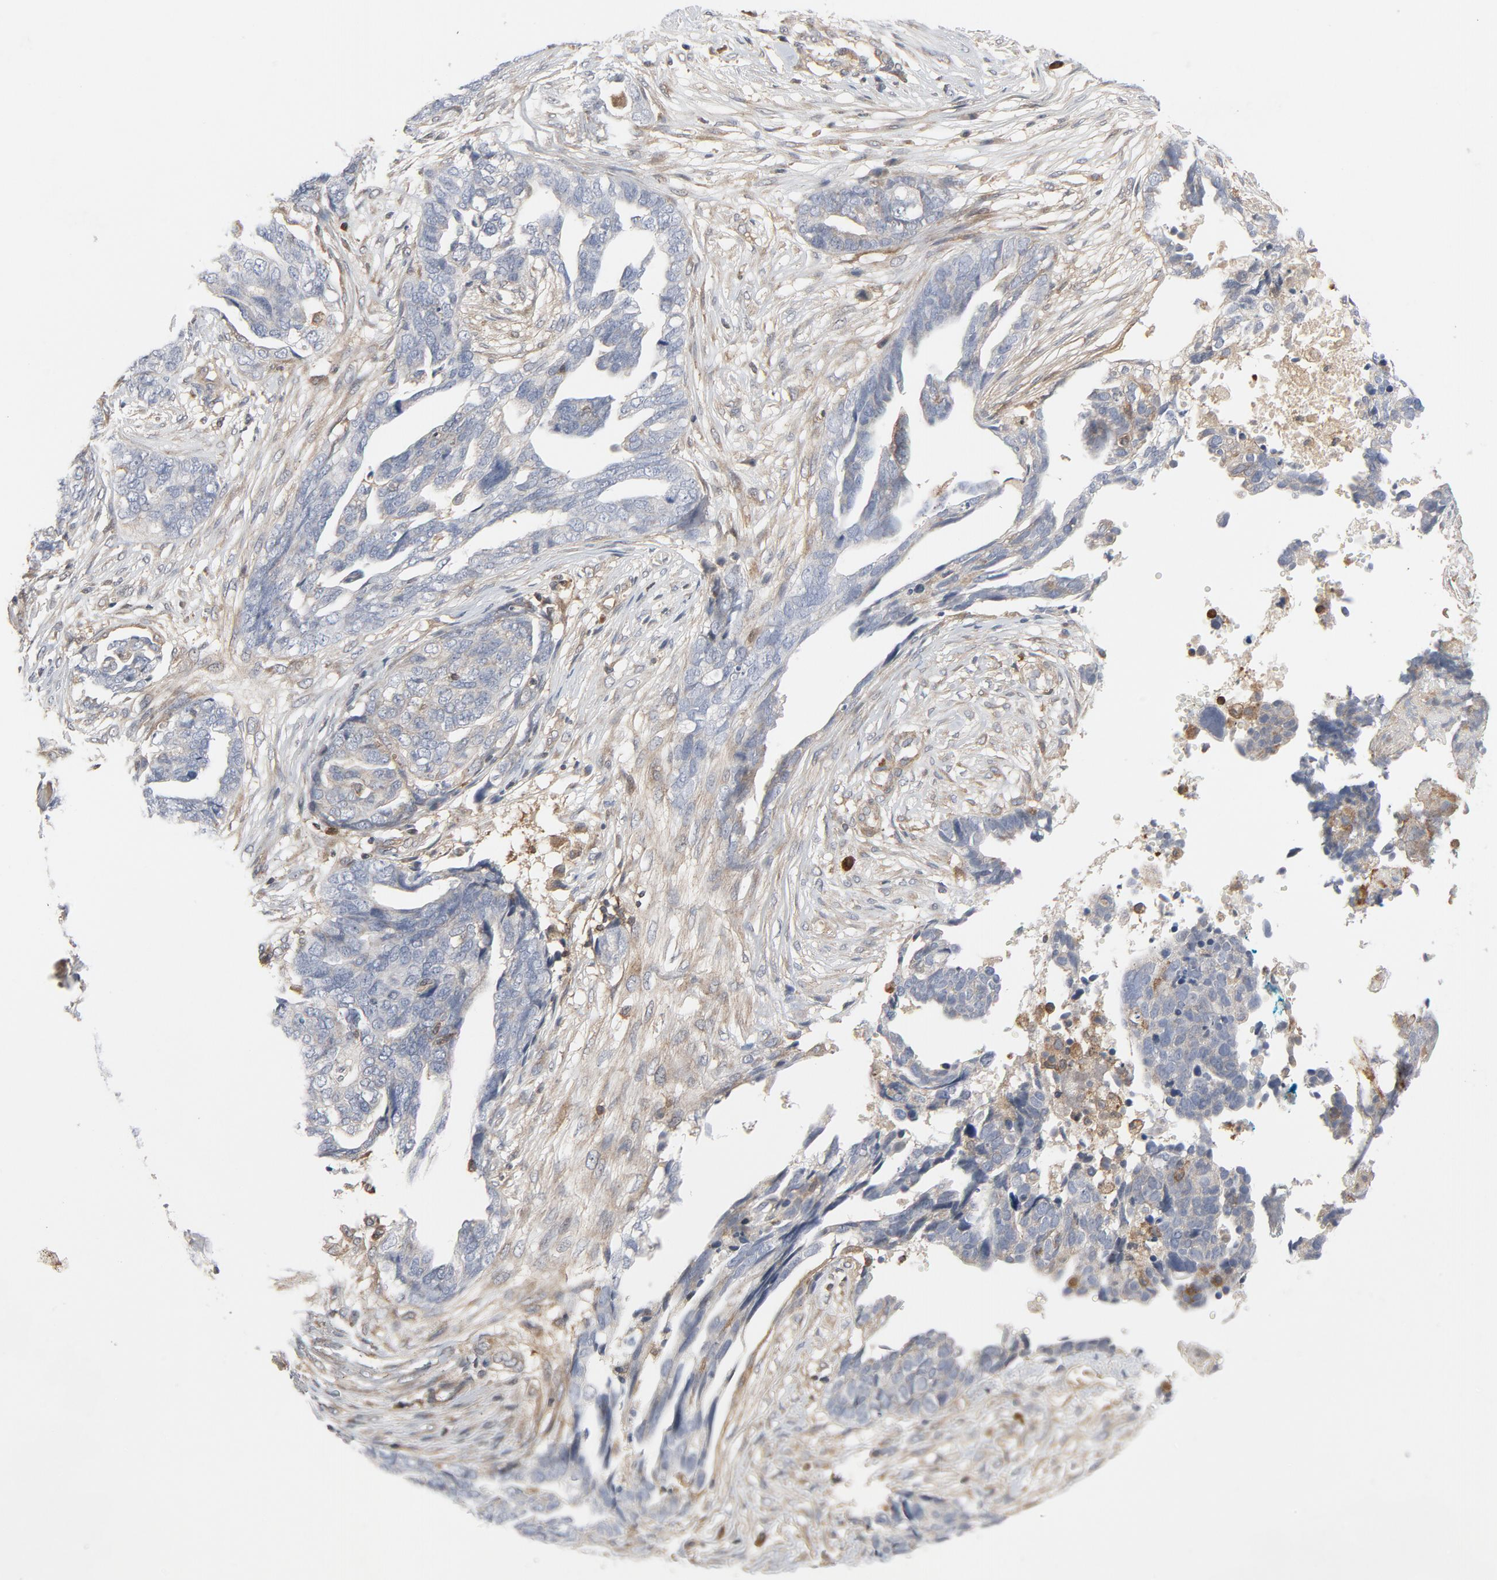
{"staining": {"intensity": "weak", "quantity": "25%-75%", "location": "cytoplasmic/membranous"}, "tissue": "ovarian cancer", "cell_type": "Tumor cells", "image_type": "cancer", "snomed": [{"axis": "morphology", "description": "Normal tissue, NOS"}, {"axis": "morphology", "description": "Cystadenocarcinoma, serous, NOS"}, {"axis": "topography", "description": "Fallopian tube"}, {"axis": "topography", "description": "Ovary"}], "caption": "Tumor cells show low levels of weak cytoplasmic/membranous staining in about 25%-75% of cells in human ovarian cancer (serous cystadenocarcinoma). (DAB IHC with brightfield microscopy, high magnification).", "gene": "TRADD", "patient": {"sex": "female", "age": 56}}